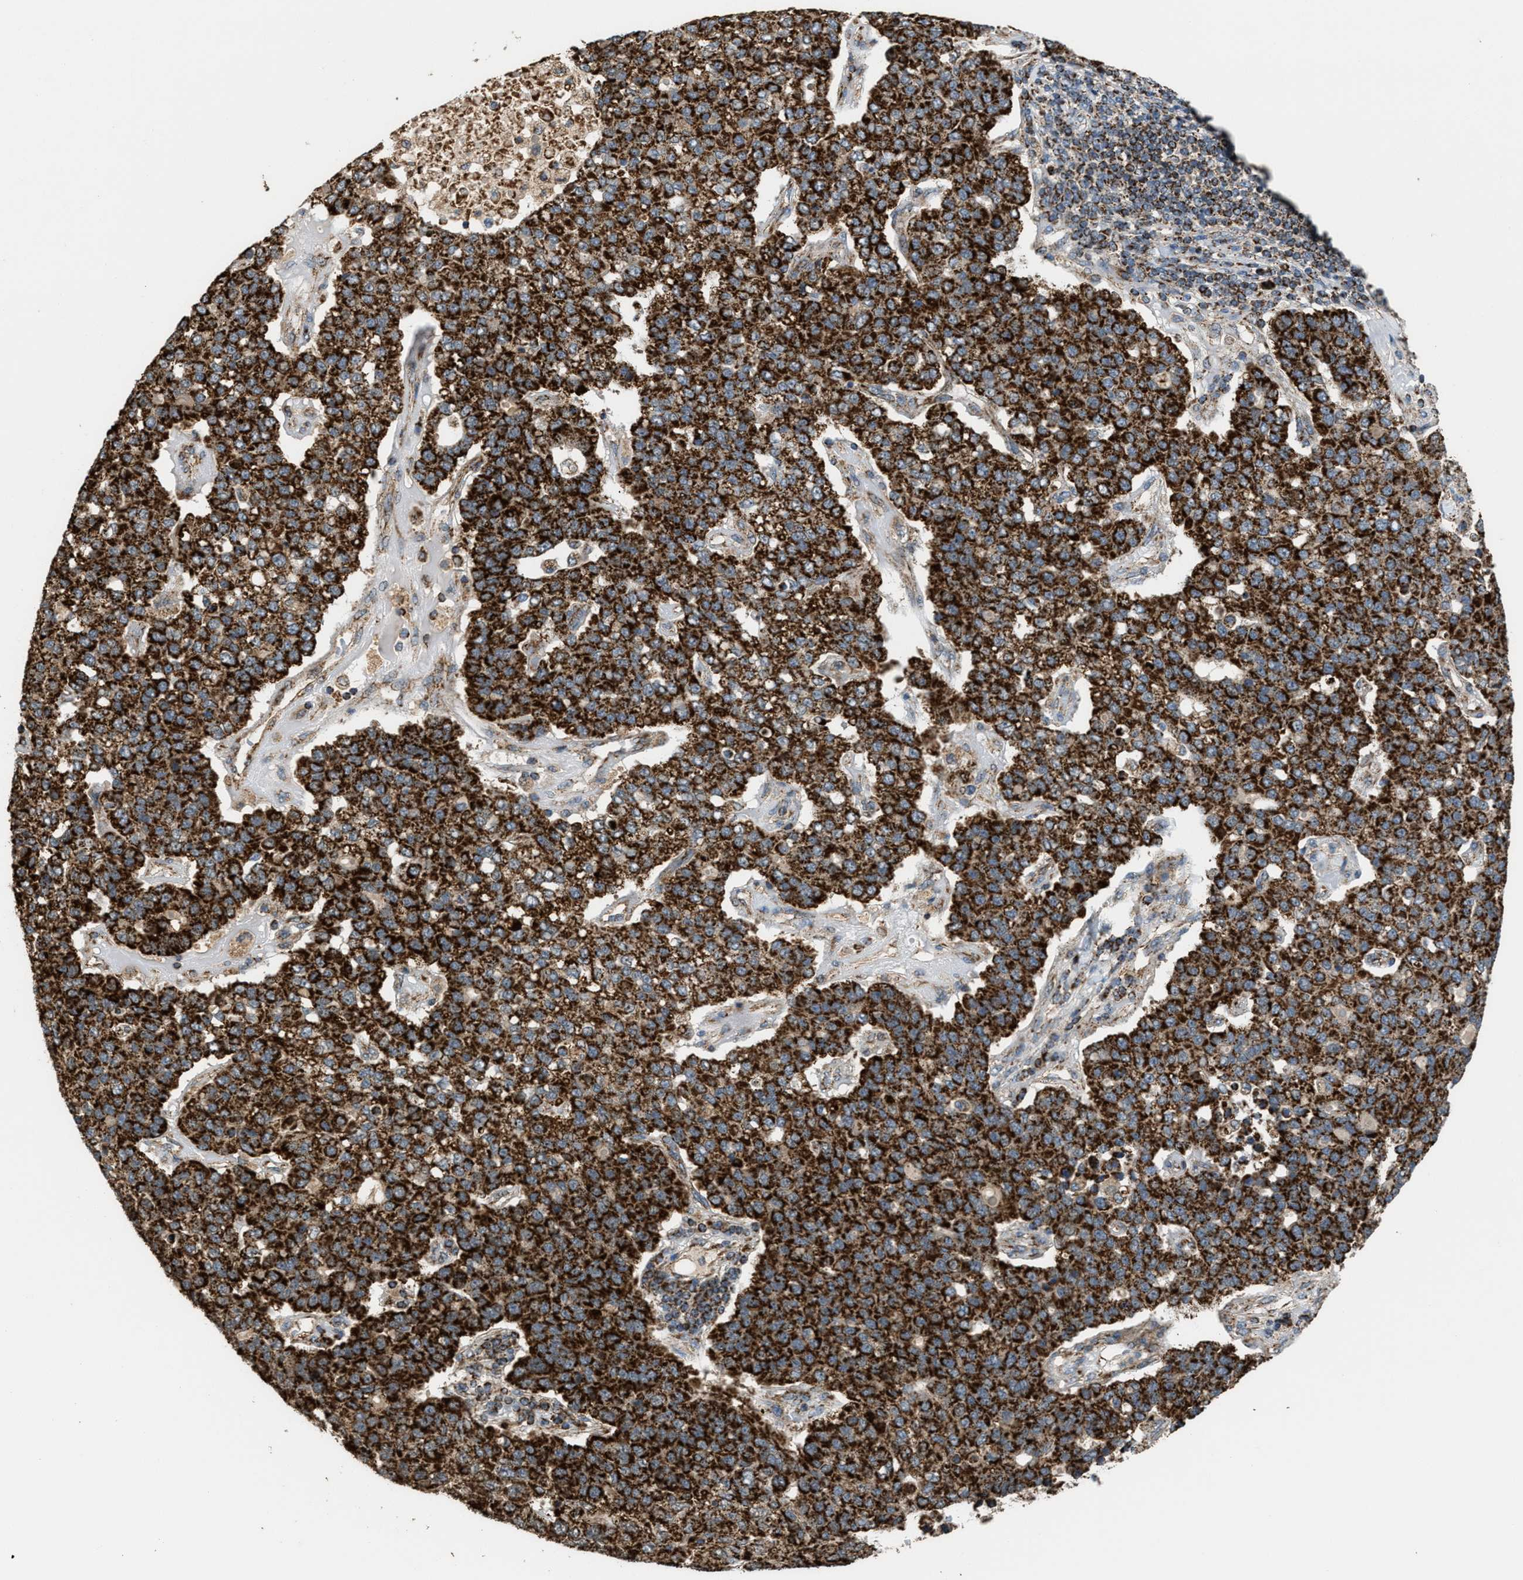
{"staining": {"intensity": "strong", "quantity": ">75%", "location": "cytoplasmic/membranous"}, "tissue": "pancreatic cancer", "cell_type": "Tumor cells", "image_type": "cancer", "snomed": [{"axis": "morphology", "description": "Adenocarcinoma, NOS"}, {"axis": "topography", "description": "Pancreas"}], "caption": "Protein staining of pancreatic adenocarcinoma tissue shows strong cytoplasmic/membranous positivity in about >75% of tumor cells.", "gene": "SGSM2", "patient": {"sex": "female", "age": 61}}